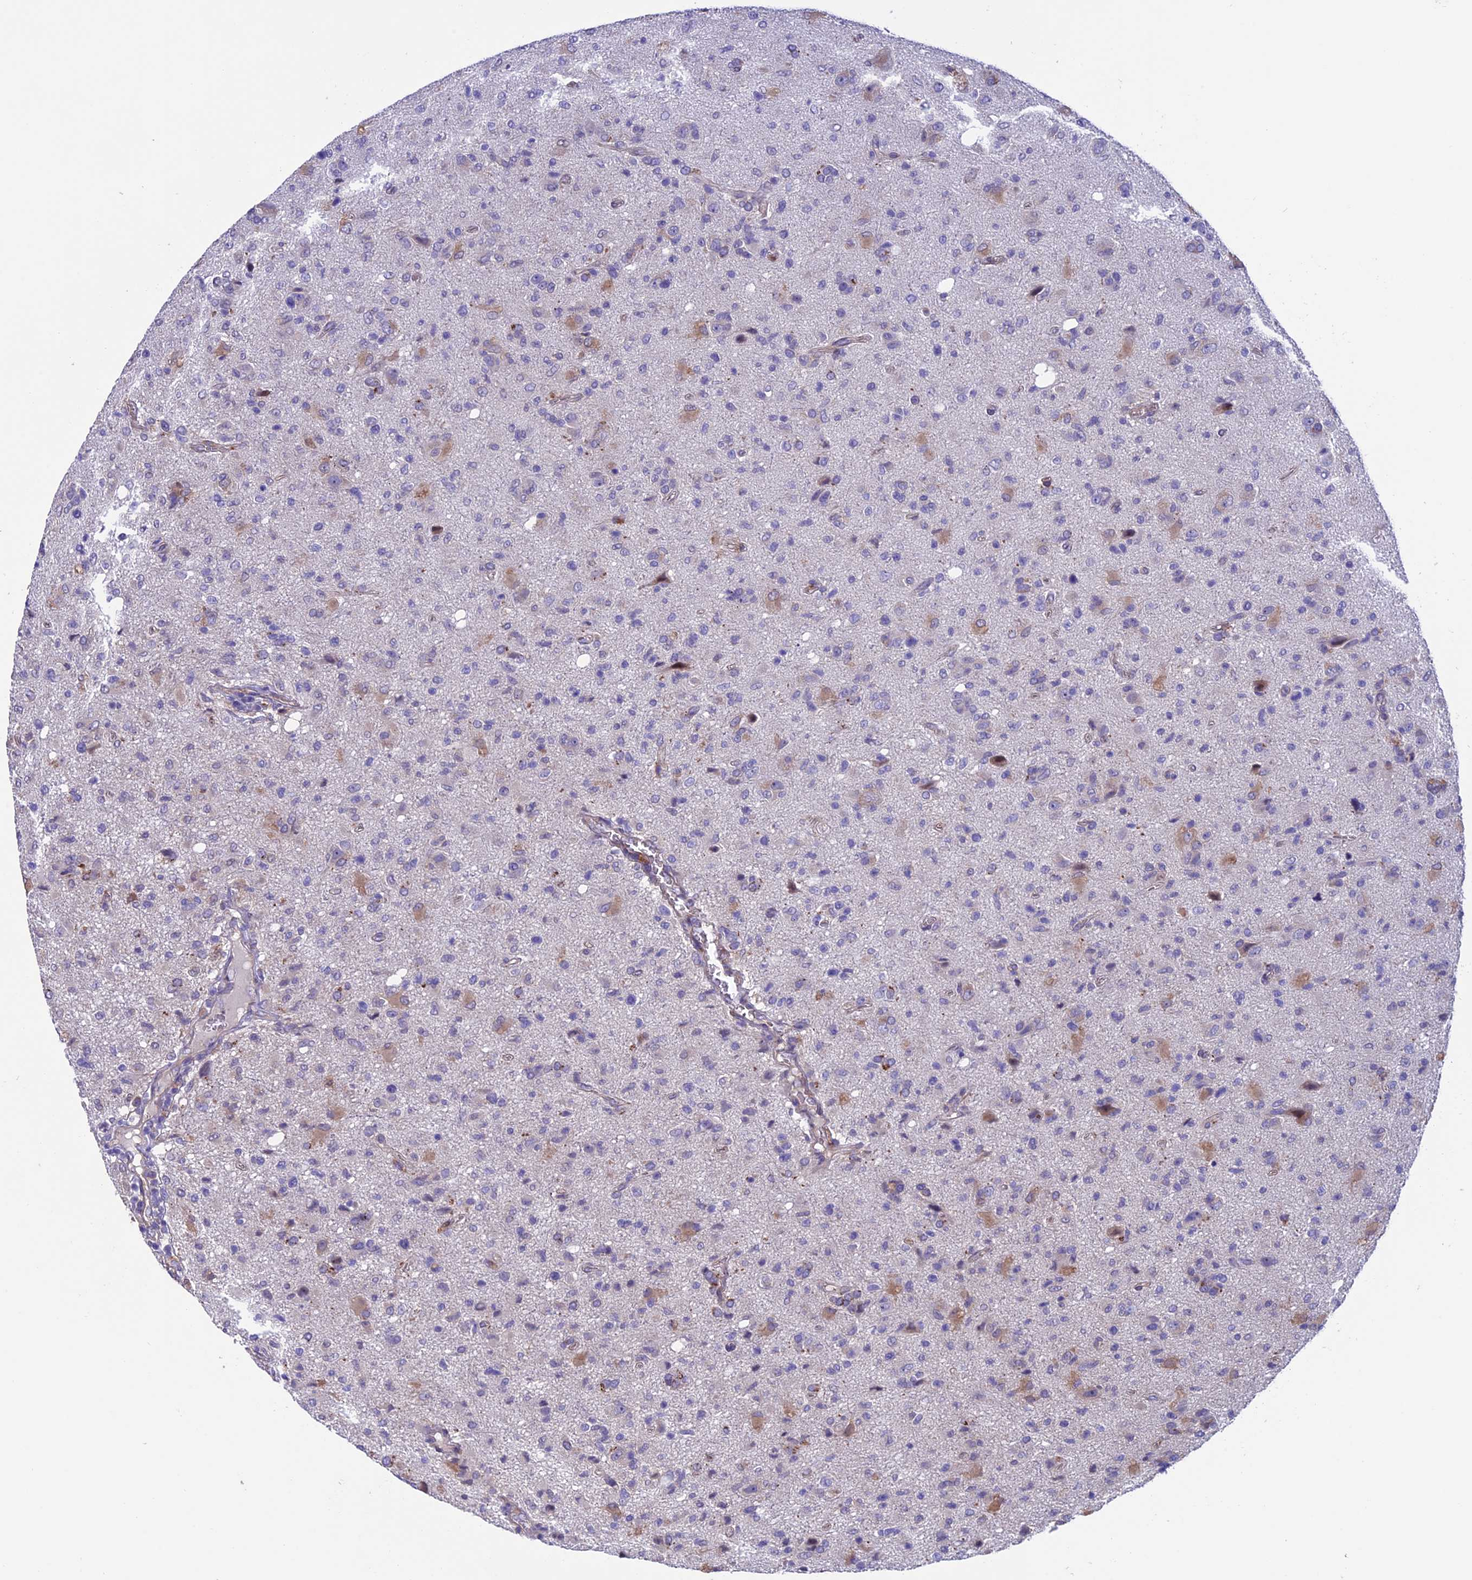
{"staining": {"intensity": "negative", "quantity": "none", "location": "none"}, "tissue": "glioma", "cell_type": "Tumor cells", "image_type": "cancer", "snomed": [{"axis": "morphology", "description": "Glioma, malignant, High grade"}, {"axis": "topography", "description": "Brain"}], "caption": "There is no significant staining in tumor cells of glioma. Brightfield microscopy of immunohistochemistry stained with DAB (brown) and hematoxylin (blue), captured at high magnification.", "gene": "TMEM171", "patient": {"sex": "female", "age": 57}}